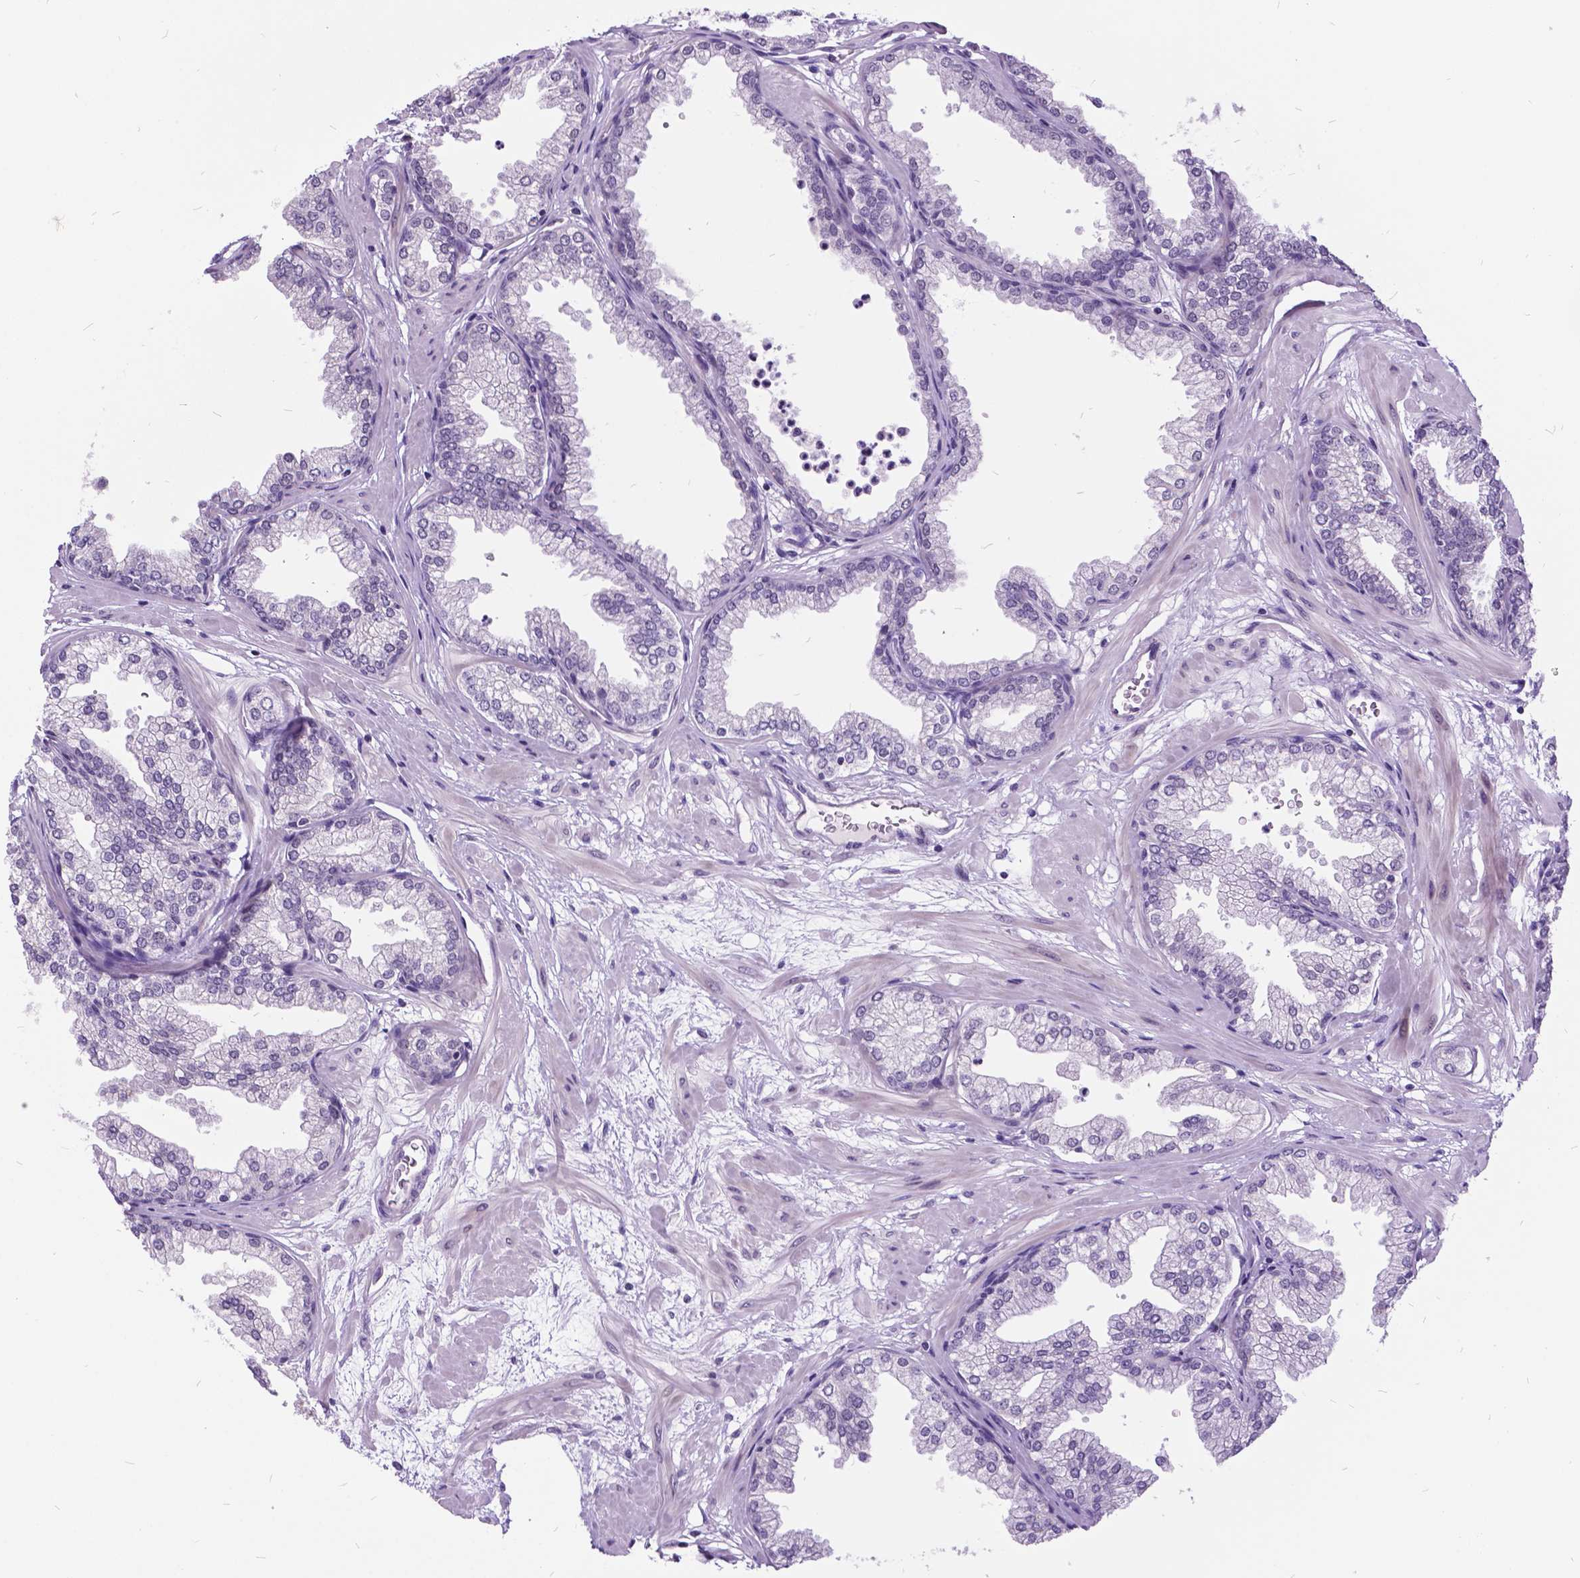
{"staining": {"intensity": "negative", "quantity": "none", "location": "none"}, "tissue": "prostate", "cell_type": "Glandular cells", "image_type": "normal", "snomed": [{"axis": "morphology", "description": "Normal tissue, NOS"}, {"axis": "topography", "description": "Prostate"}], "caption": "Immunohistochemical staining of unremarkable human prostate demonstrates no significant positivity in glandular cells. Nuclei are stained in blue.", "gene": "DPF3", "patient": {"sex": "male", "age": 37}}